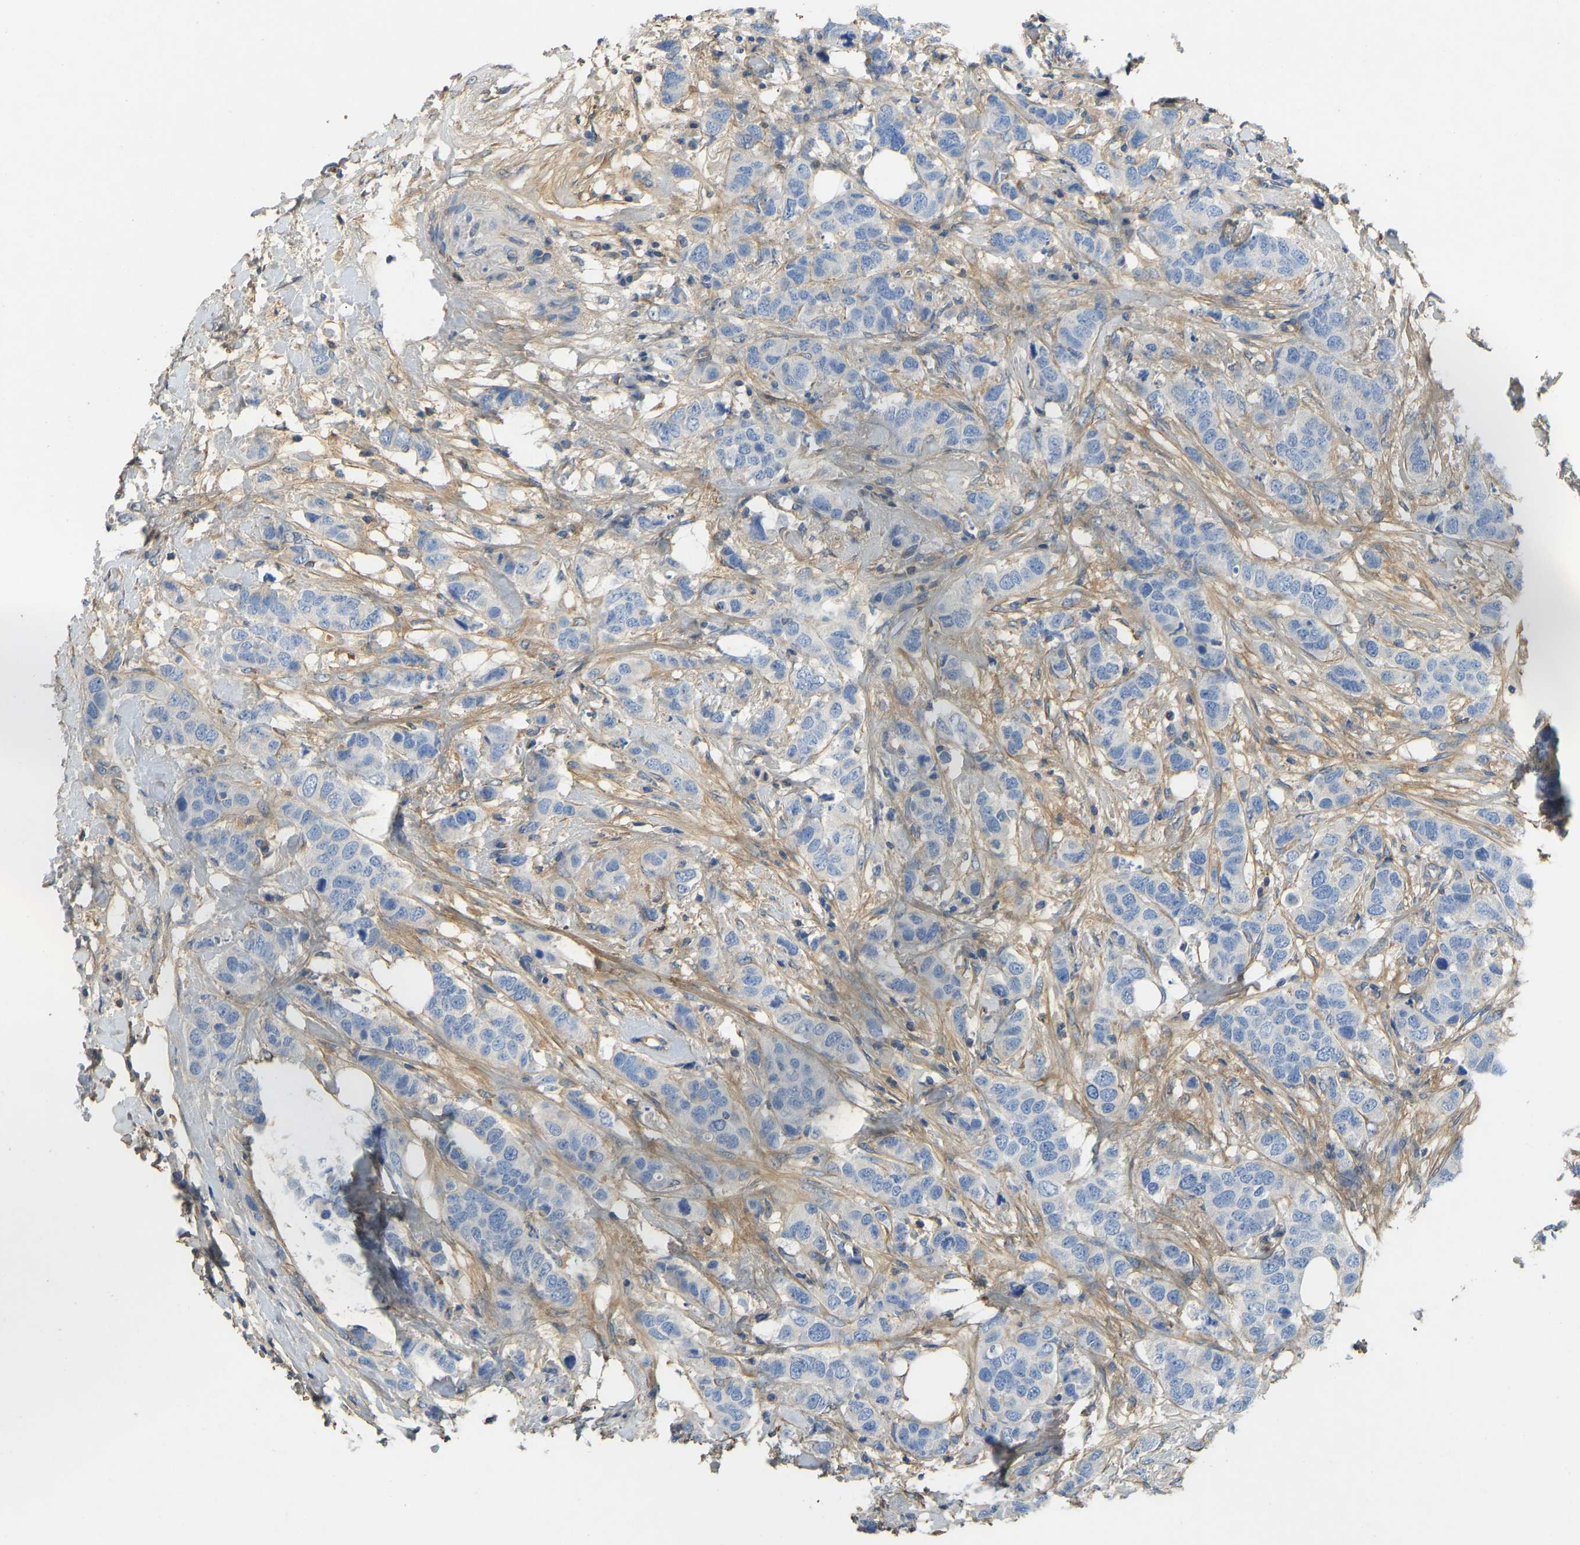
{"staining": {"intensity": "negative", "quantity": "none", "location": "none"}, "tissue": "breast cancer", "cell_type": "Tumor cells", "image_type": "cancer", "snomed": [{"axis": "morphology", "description": "Duct carcinoma"}, {"axis": "topography", "description": "Breast"}], "caption": "The immunohistochemistry (IHC) micrograph has no significant expression in tumor cells of breast cancer tissue.", "gene": "TECTA", "patient": {"sex": "female", "age": 50}}